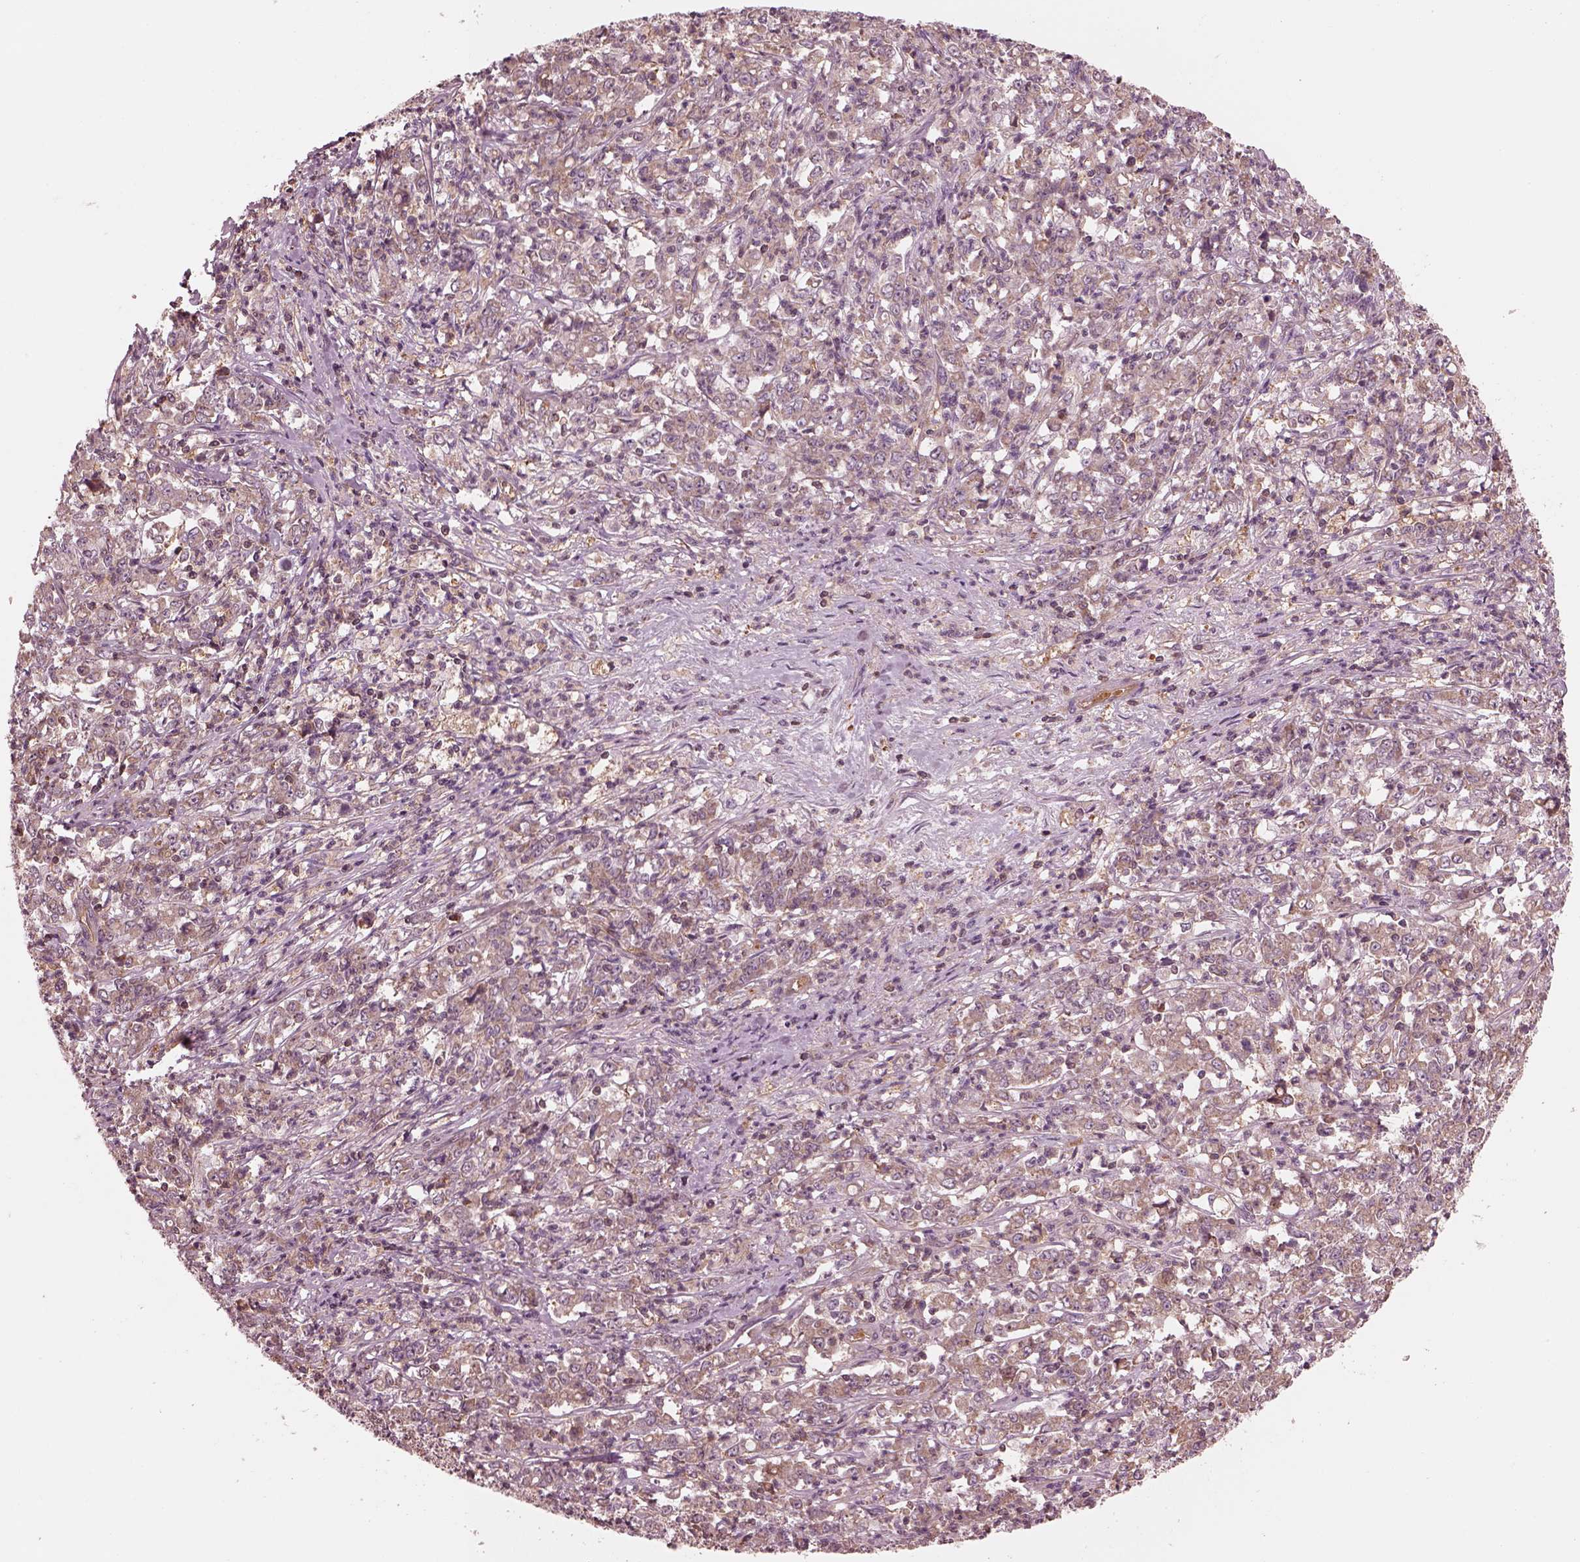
{"staining": {"intensity": "weak", "quantity": ">75%", "location": "cytoplasmic/membranous"}, "tissue": "stomach cancer", "cell_type": "Tumor cells", "image_type": "cancer", "snomed": [{"axis": "morphology", "description": "Adenocarcinoma, NOS"}, {"axis": "topography", "description": "Stomach, lower"}], "caption": "Protein analysis of stomach cancer tissue demonstrates weak cytoplasmic/membranous expression in about >75% of tumor cells.", "gene": "STK33", "patient": {"sex": "female", "age": 71}}